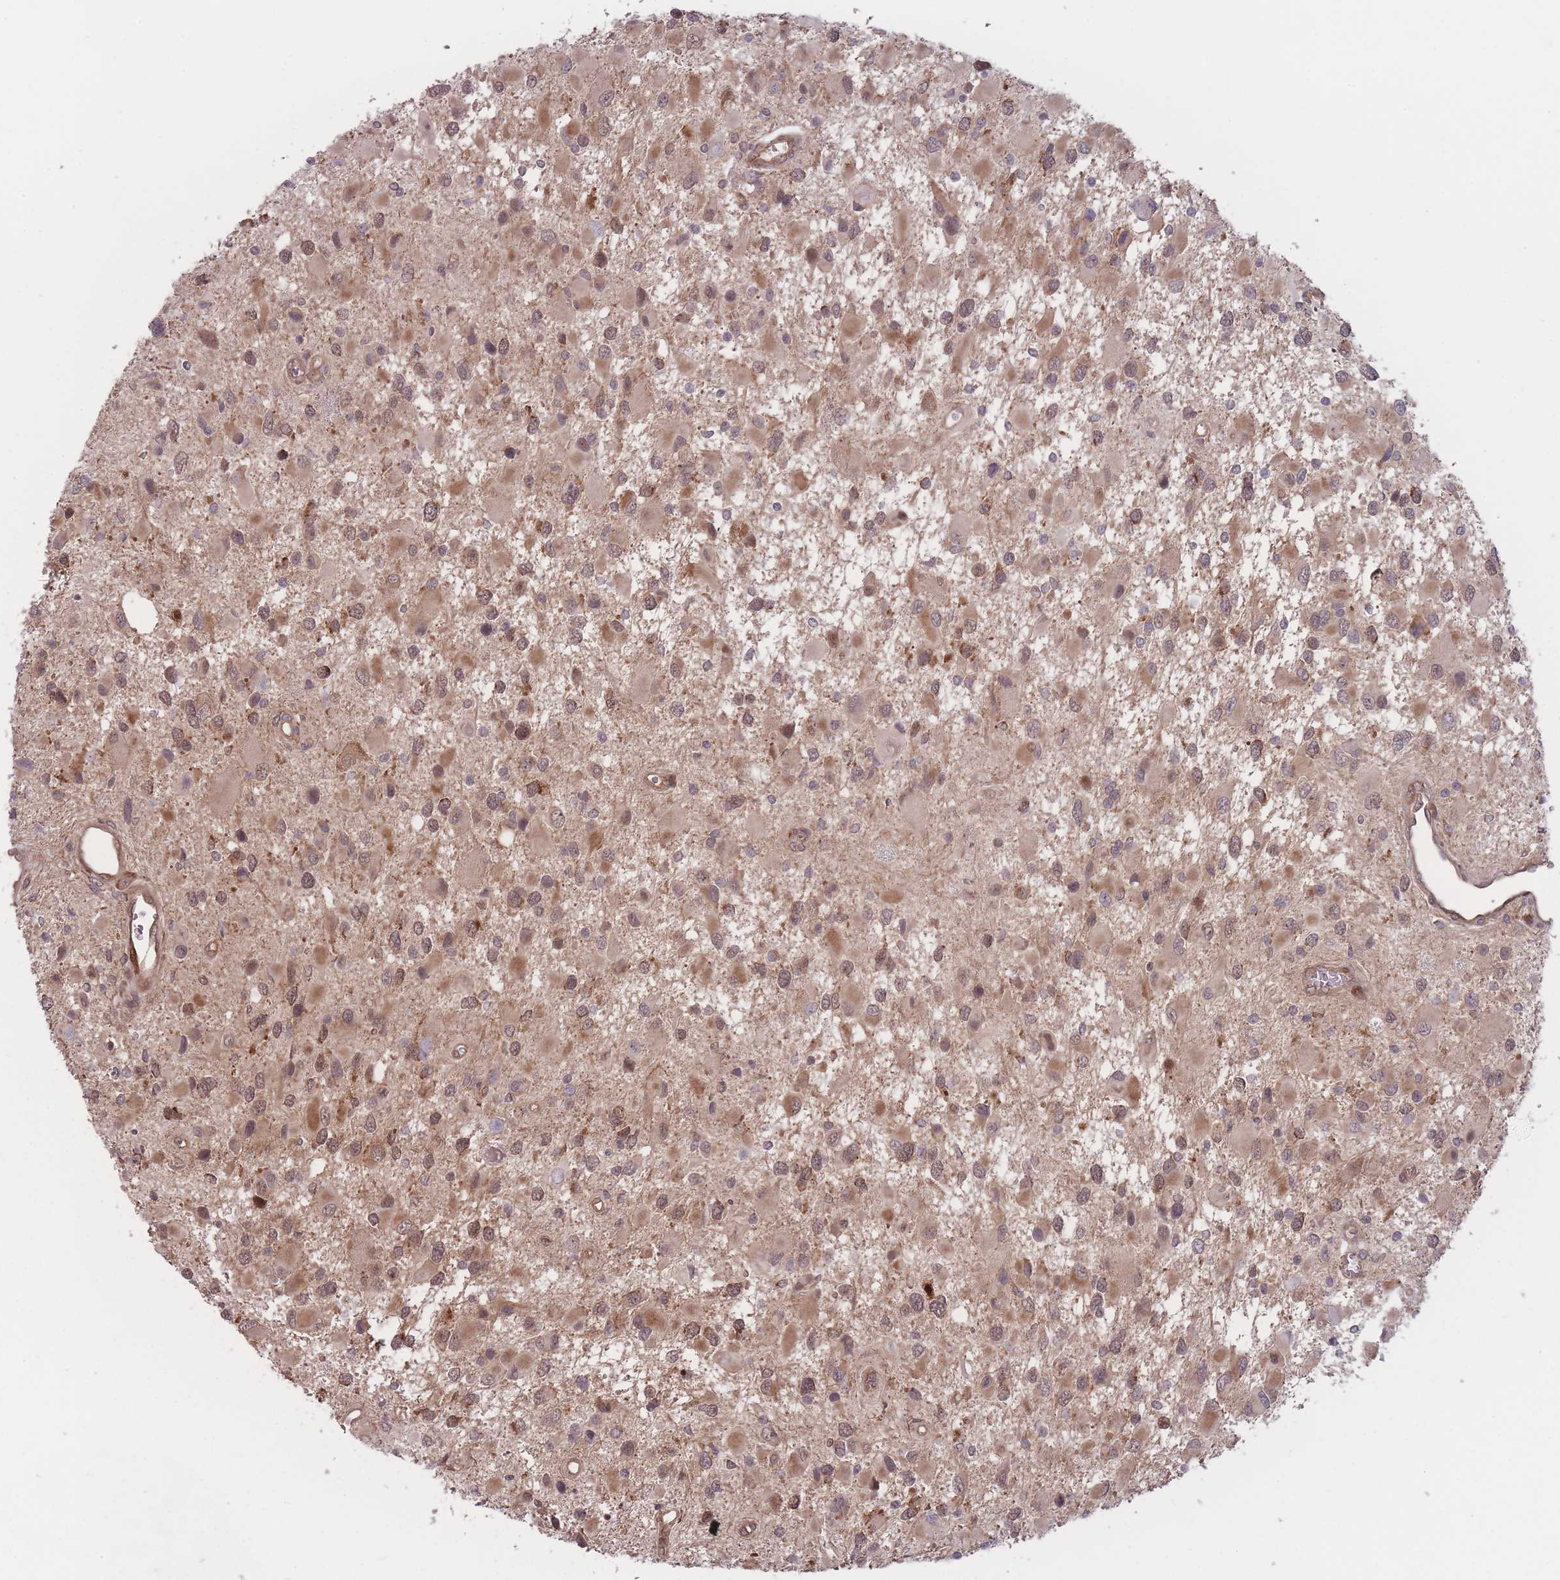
{"staining": {"intensity": "moderate", "quantity": ">75%", "location": "cytoplasmic/membranous,nuclear"}, "tissue": "glioma", "cell_type": "Tumor cells", "image_type": "cancer", "snomed": [{"axis": "morphology", "description": "Glioma, malignant, High grade"}, {"axis": "topography", "description": "Brain"}], "caption": "High-magnification brightfield microscopy of malignant glioma (high-grade) stained with DAB (brown) and counterstained with hematoxylin (blue). tumor cells exhibit moderate cytoplasmic/membranous and nuclear positivity is appreciated in approximately>75% of cells.", "gene": "RPS18", "patient": {"sex": "male", "age": 53}}